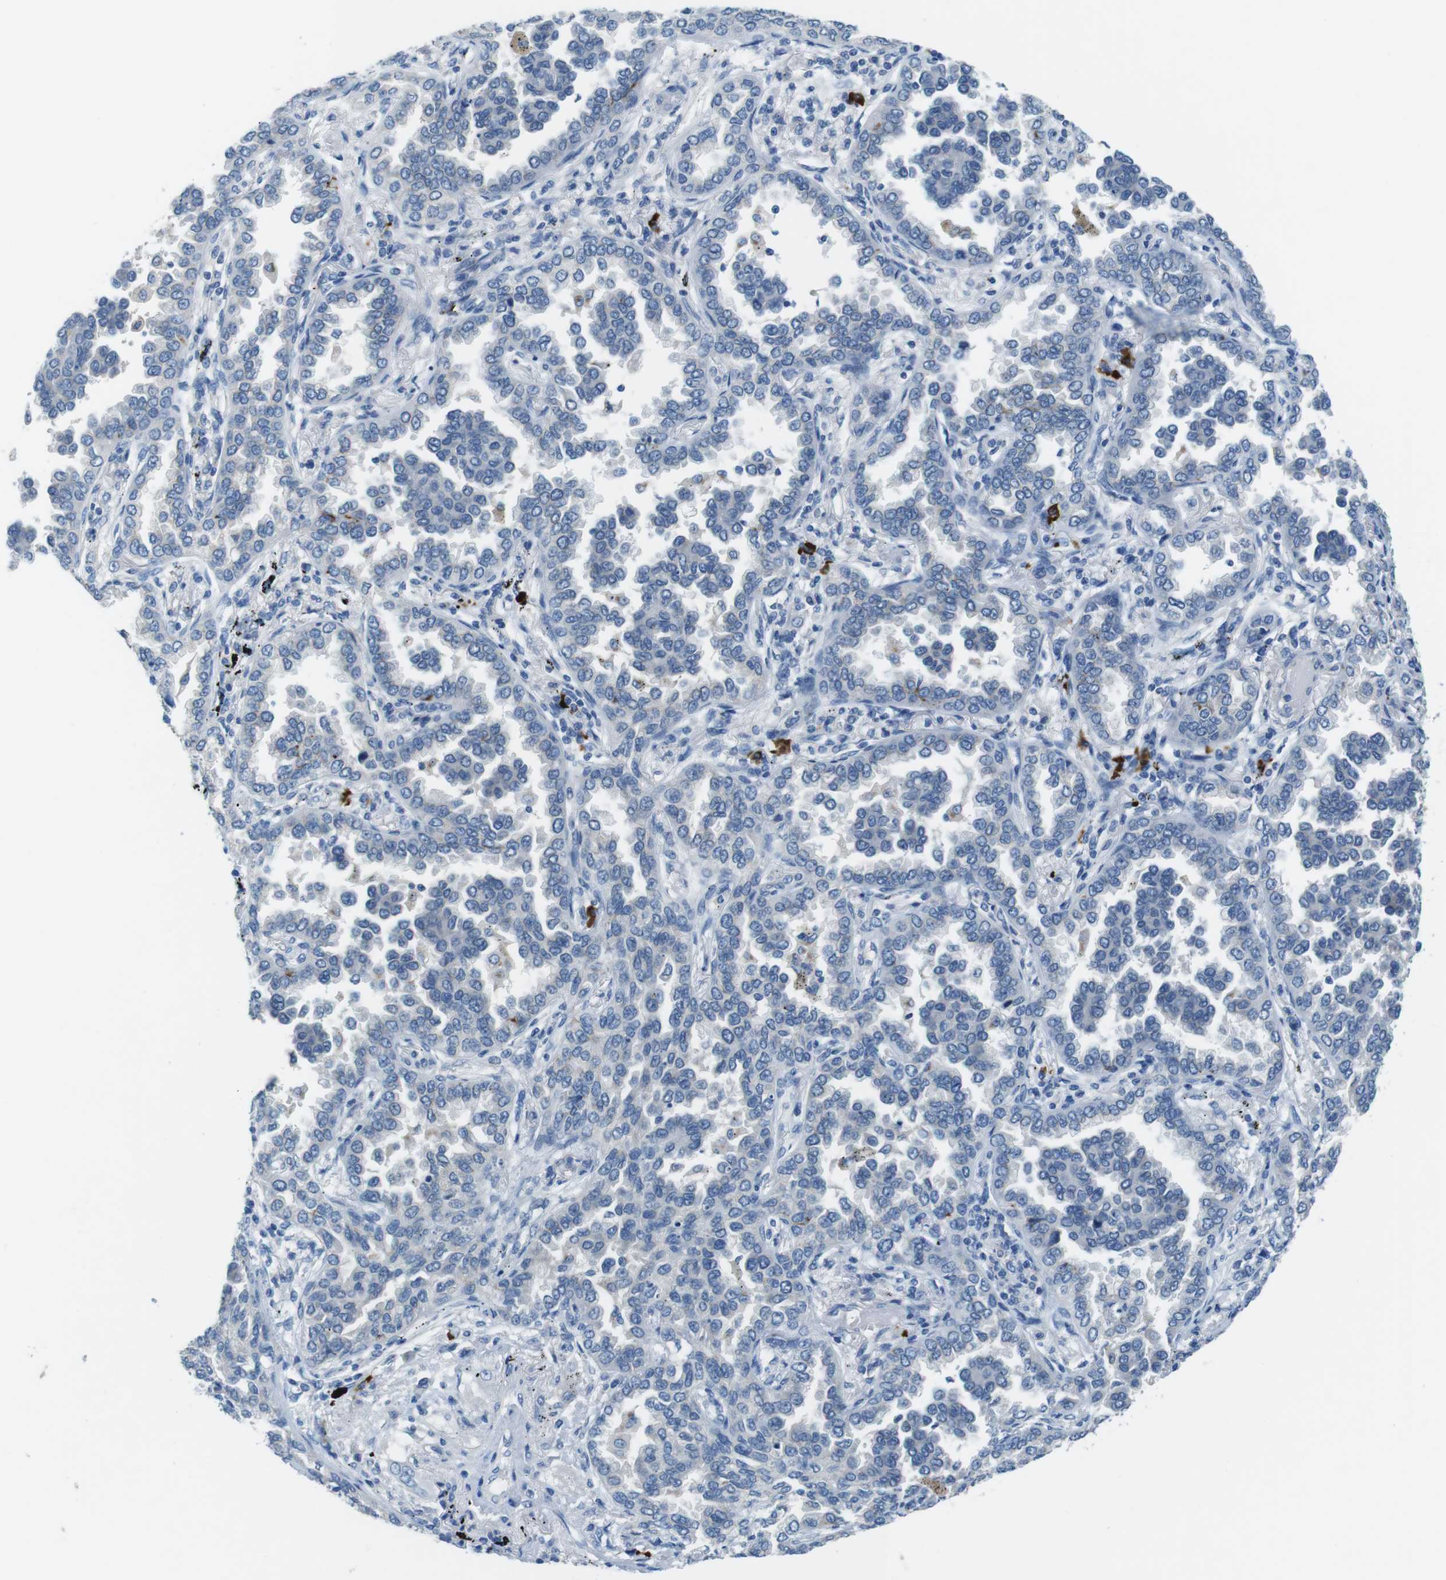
{"staining": {"intensity": "negative", "quantity": "none", "location": "none"}, "tissue": "lung cancer", "cell_type": "Tumor cells", "image_type": "cancer", "snomed": [{"axis": "morphology", "description": "Normal tissue, NOS"}, {"axis": "morphology", "description": "Adenocarcinoma, NOS"}, {"axis": "topography", "description": "Lung"}], "caption": "Tumor cells are negative for brown protein staining in lung cancer (adenocarcinoma). (DAB (3,3'-diaminobenzidine) immunohistochemistry (IHC), high magnification).", "gene": "SLC35A3", "patient": {"sex": "male", "age": 59}}